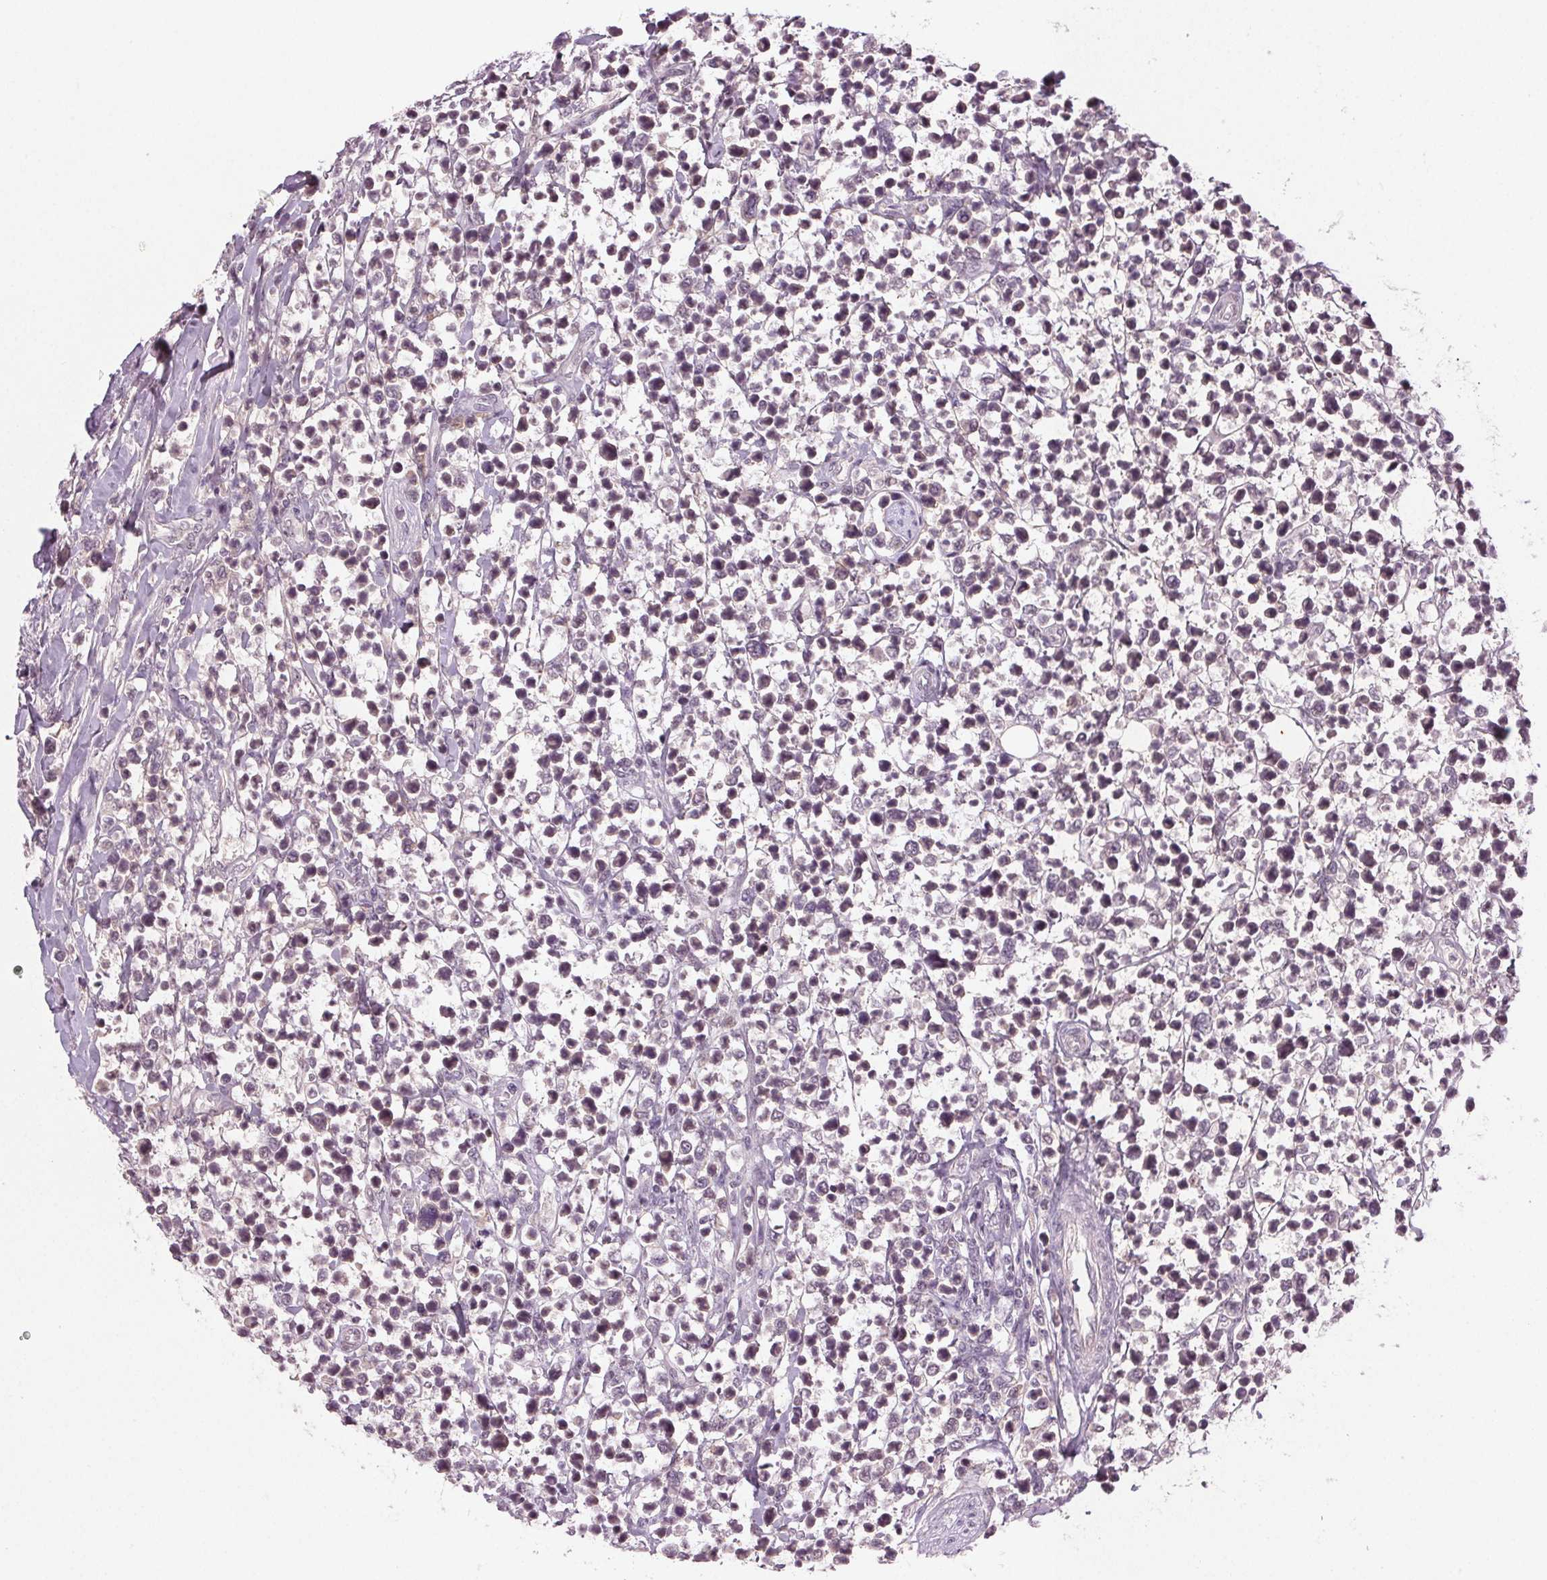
{"staining": {"intensity": "negative", "quantity": "none", "location": "none"}, "tissue": "lymphoma", "cell_type": "Tumor cells", "image_type": "cancer", "snomed": [{"axis": "morphology", "description": "Malignant lymphoma, non-Hodgkin's type, High grade"}, {"axis": "topography", "description": "Soft tissue"}], "caption": "The micrograph displays no staining of tumor cells in high-grade malignant lymphoma, non-Hodgkin's type. (DAB IHC visualized using brightfield microscopy, high magnification).", "gene": "TUB", "patient": {"sex": "female", "age": 56}}